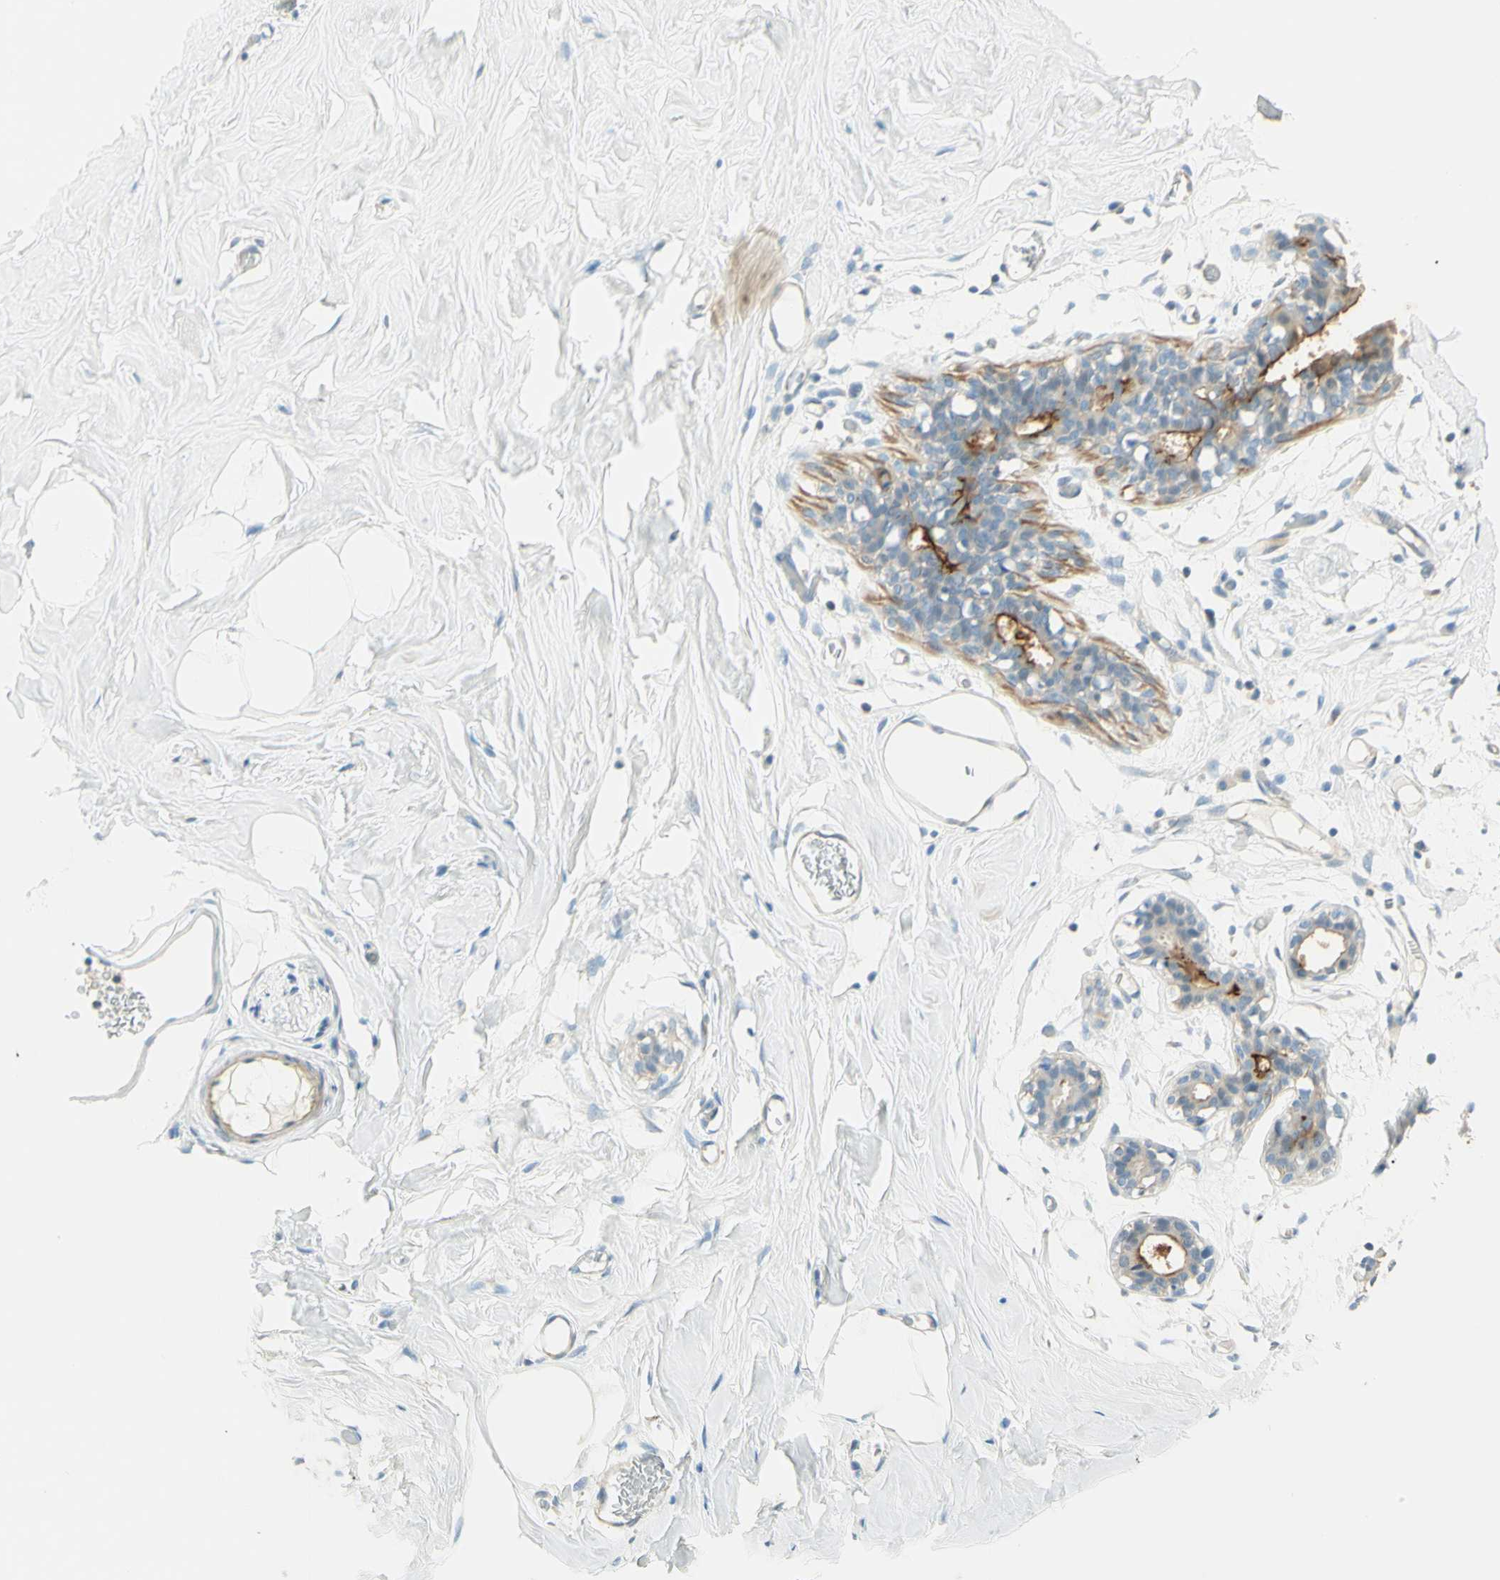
{"staining": {"intensity": "negative", "quantity": "none", "location": "none"}, "tissue": "adipose tissue", "cell_type": "Adipocytes", "image_type": "normal", "snomed": [{"axis": "morphology", "description": "Normal tissue, NOS"}, {"axis": "topography", "description": "Breast"}, {"axis": "topography", "description": "Adipose tissue"}], "caption": "Immunohistochemistry photomicrograph of benign adipose tissue: human adipose tissue stained with DAB reveals no significant protein positivity in adipocytes. The staining was performed using DAB (3,3'-diaminobenzidine) to visualize the protein expression in brown, while the nuclei were stained in blue with hematoxylin (Magnification: 20x).", "gene": "PROM1", "patient": {"sex": "female", "age": 25}}